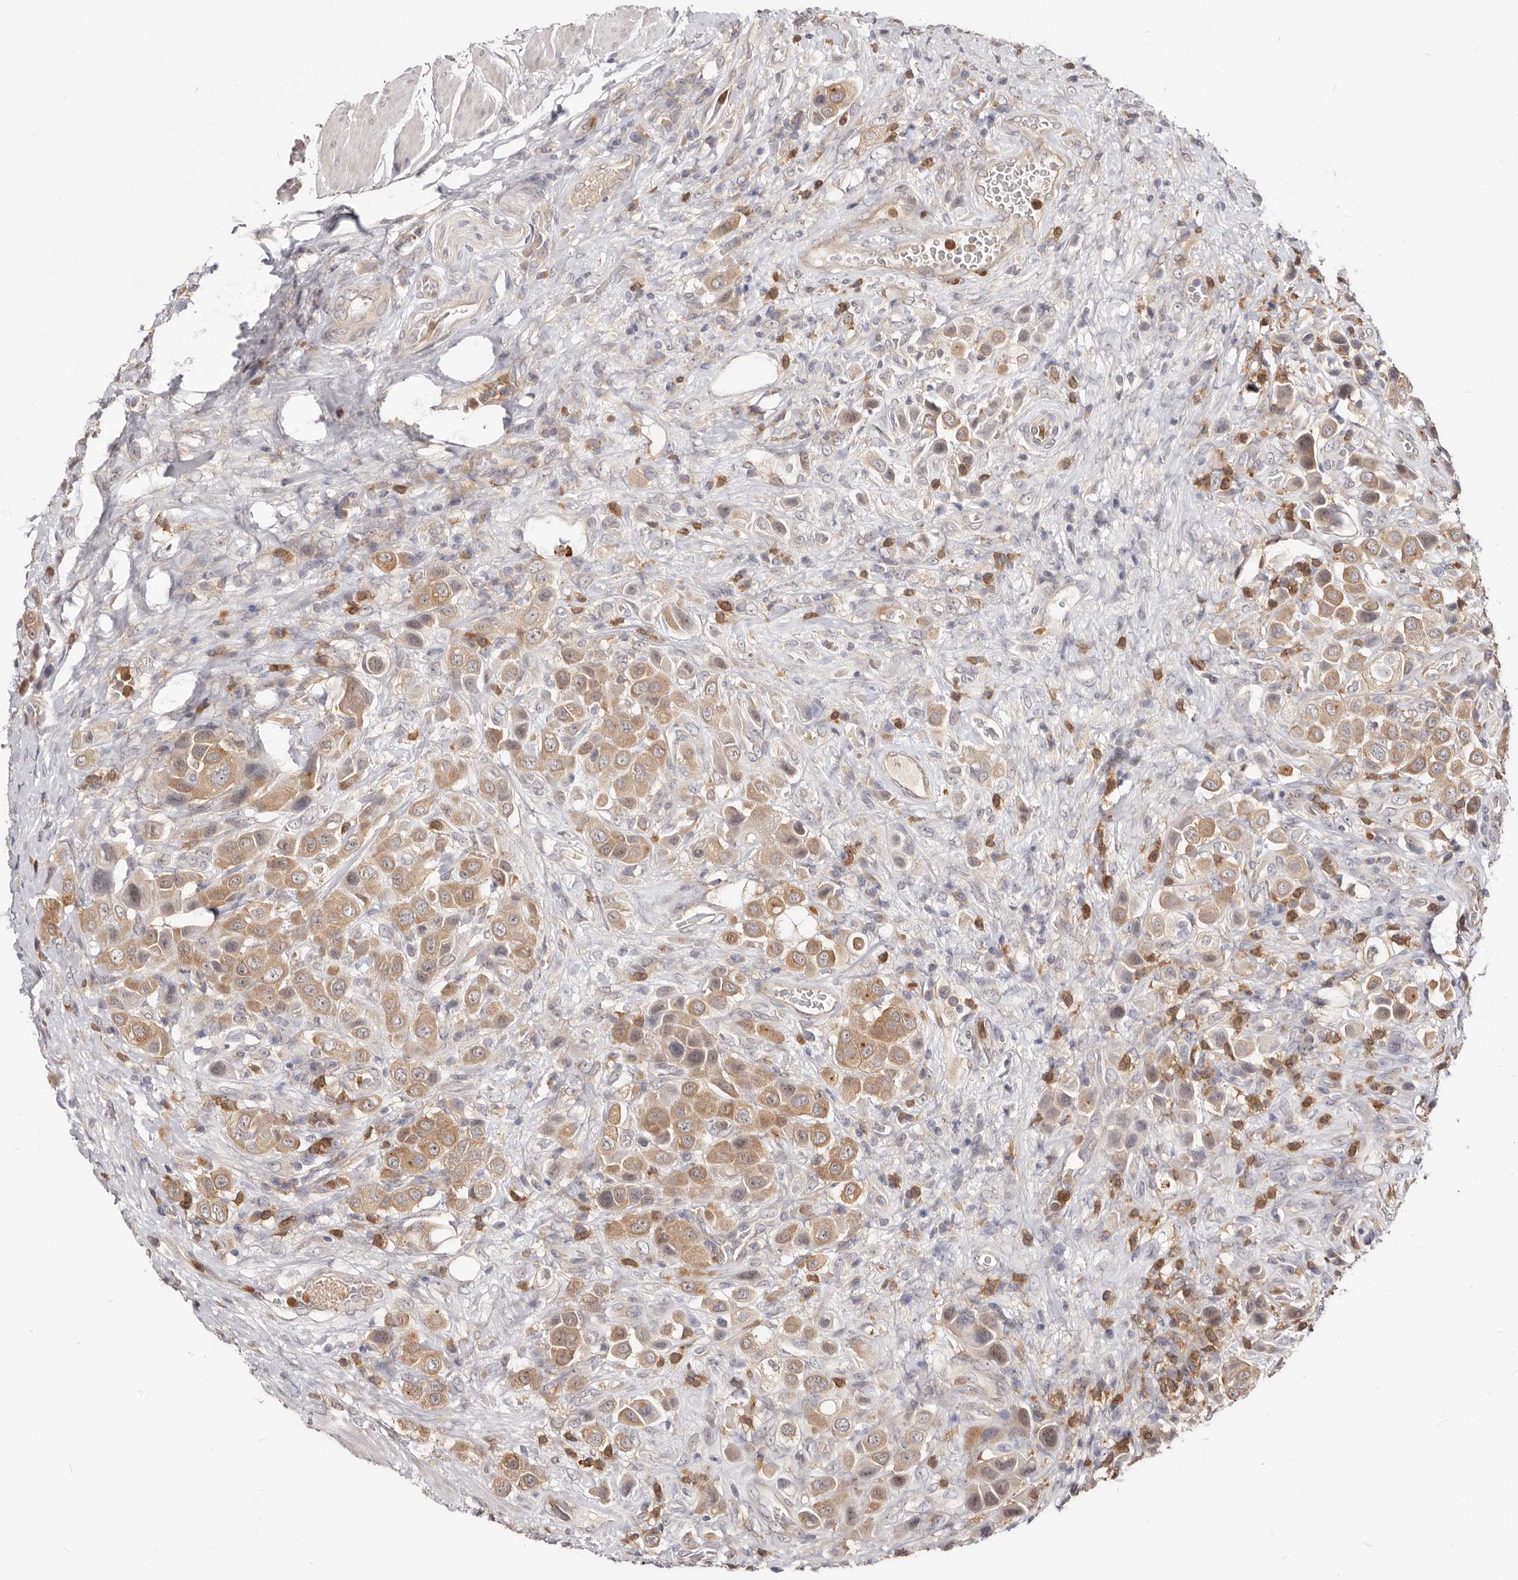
{"staining": {"intensity": "moderate", "quantity": ">75%", "location": "cytoplasmic/membranous"}, "tissue": "urothelial cancer", "cell_type": "Tumor cells", "image_type": "cancer", "snomed": [{"axis": "morphology", "description": "Urothelial carcinoma, High grade"}, {"axis": "topography", "description": "Urinary bladder"}], "caption": "This is an image of IHC staining of high-grade urothelial carcinoma, which shows moderate staining in the cytoplasmic/membranous of tumor cells.", "gene": "TC2N", "patient": {"sex": "male", "age": 50}}